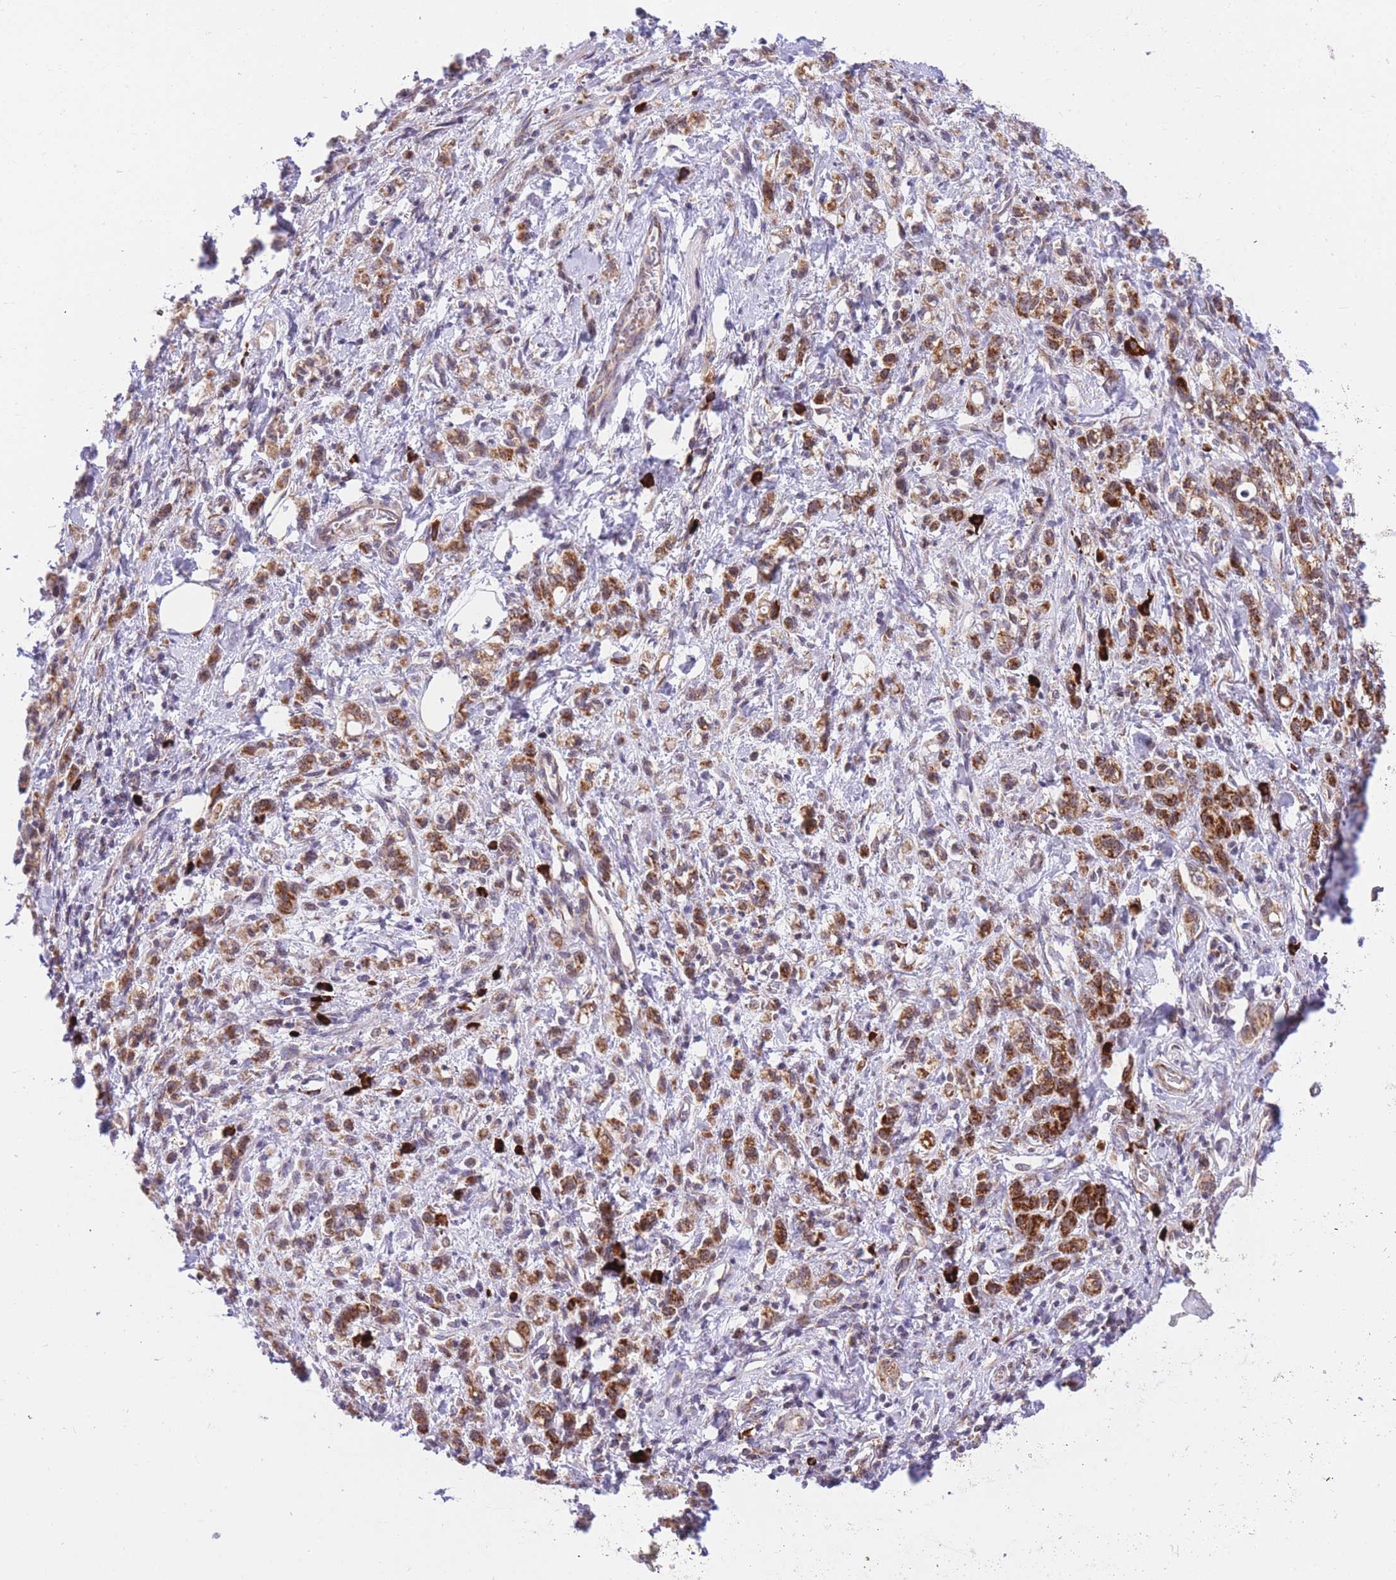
{"staining": {"intensity": "strong", "quantity": ">75%", "location": "cytoplasmic/membranous"}, "tissue": "stomach cancer", "cell_type": "Tumor cells", "image_type": "cancer", "snomed": [{"axis": "morphology", "description": "Adenocarcinoma, NOS"}, {"axis": "topography", "description": "Stomach"}], "caption": "Immunohistochemistry (IHC) micrograph of neoplastic tissue: stomach cancer (adenocarcinoma) stained using immunohistochemistry (IHC) displays high levels of strong protein expression localized specifically in the cytoplasmic/membranous of tumor cells, appearing as a cytoplasmic/membranous brown color.", "gene": "EXOSC8", "patient": {"sex": "male", "age": 77}}